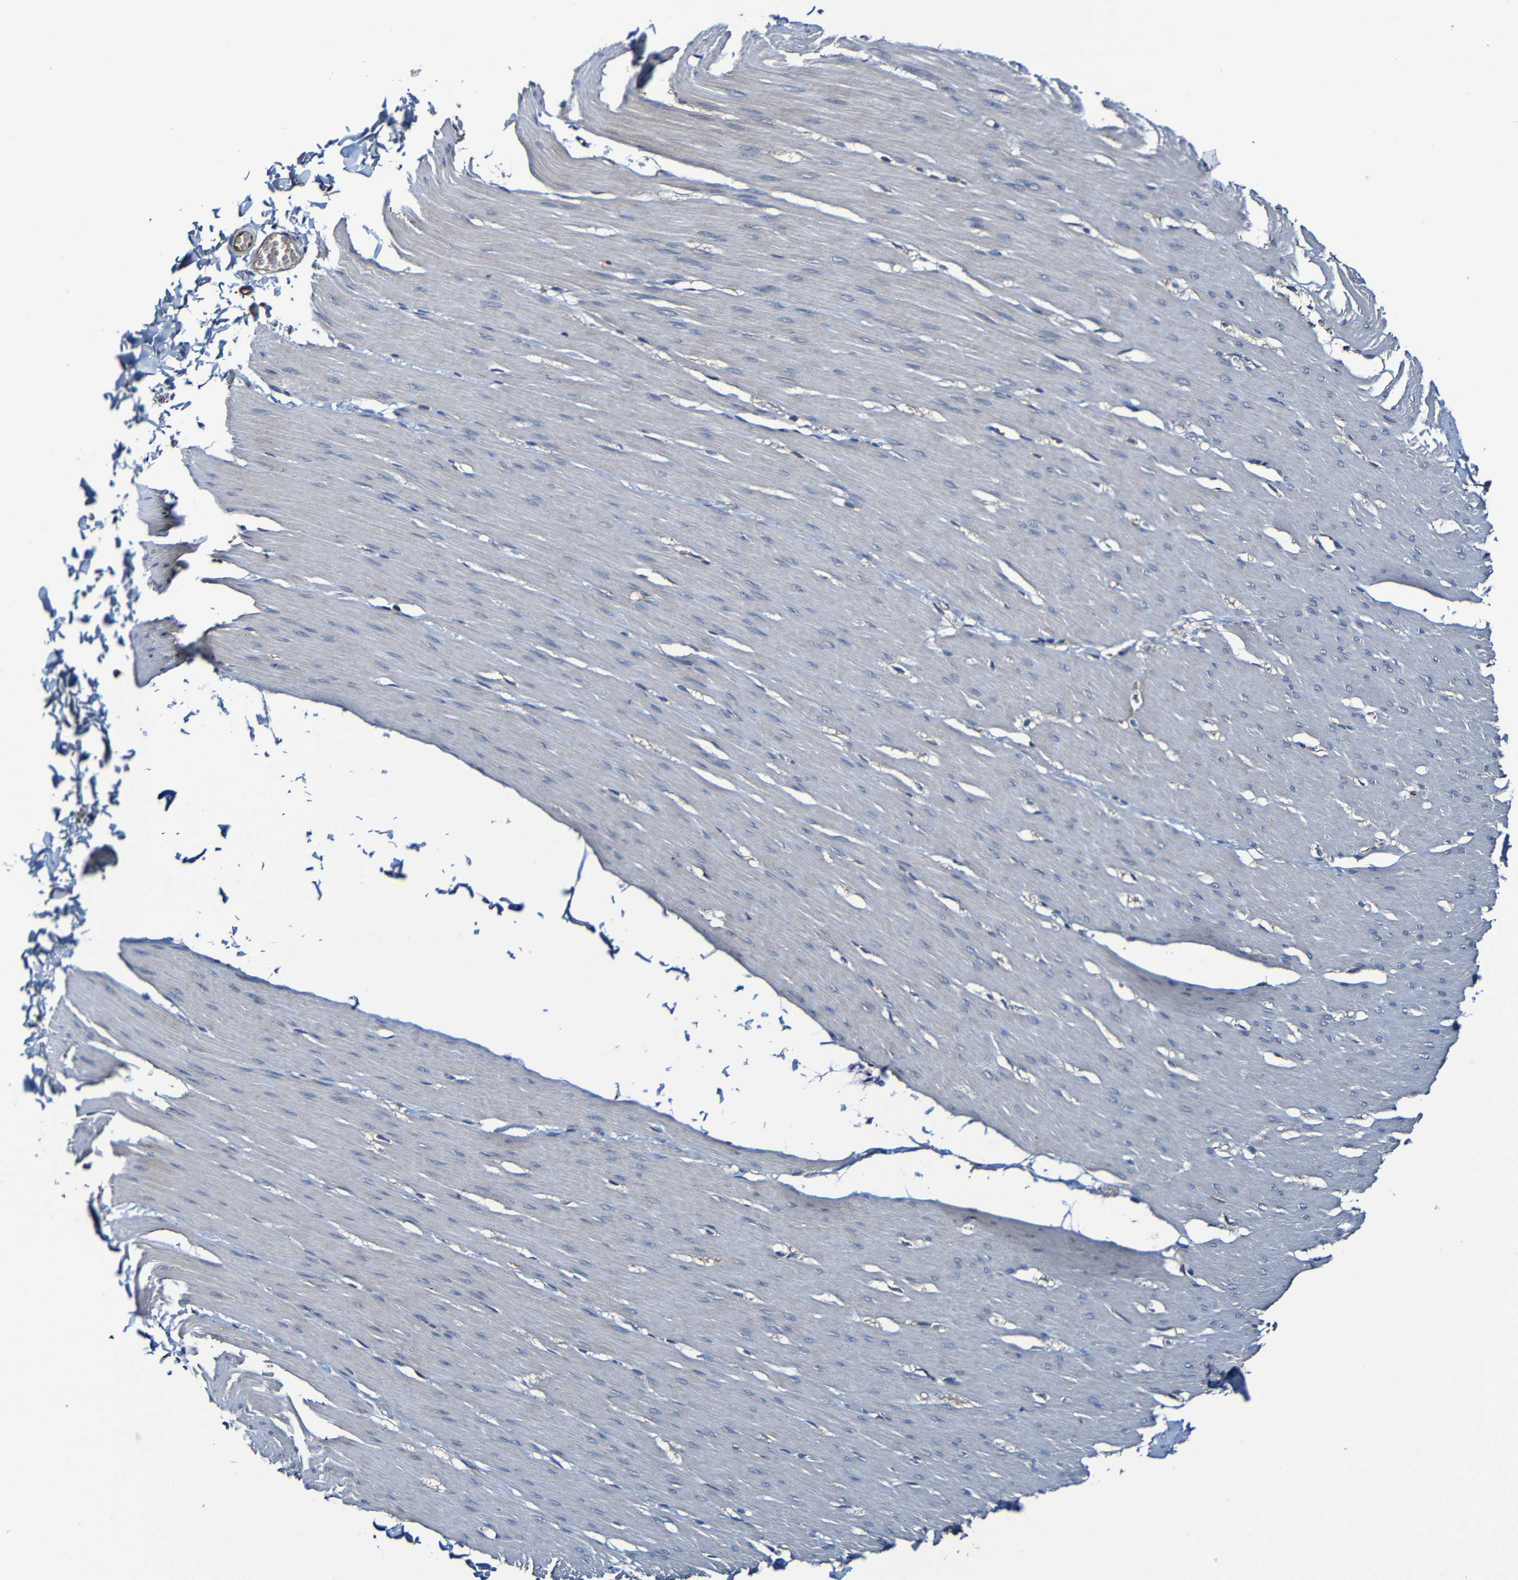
{"staining": {"intensity": "weak", "quantity": "25%-75%", "location": "cytoplasmic/membranous"}, "tissue": "smooth muscle", "cell_type": "Smooth muscle cells", "image_type": "normal", "snomed": [{"axis": "morphology", "description": "Normal tissue, NOS"}, {"axis": "topography", "description": "Smooth muscle"}, {"axis": "topography", "description": "Colon"}], "caption": "Immunohistochemistry histopathology image of benign smooth muscle stained for a protein (brown), which demonstrates low levels of weak cytoplasmic/membranous positivity in approximately 25%-75% of smooth muscle cells.", "gene": "ADAM15", "patient": {"sex": "male", "age": 67}}